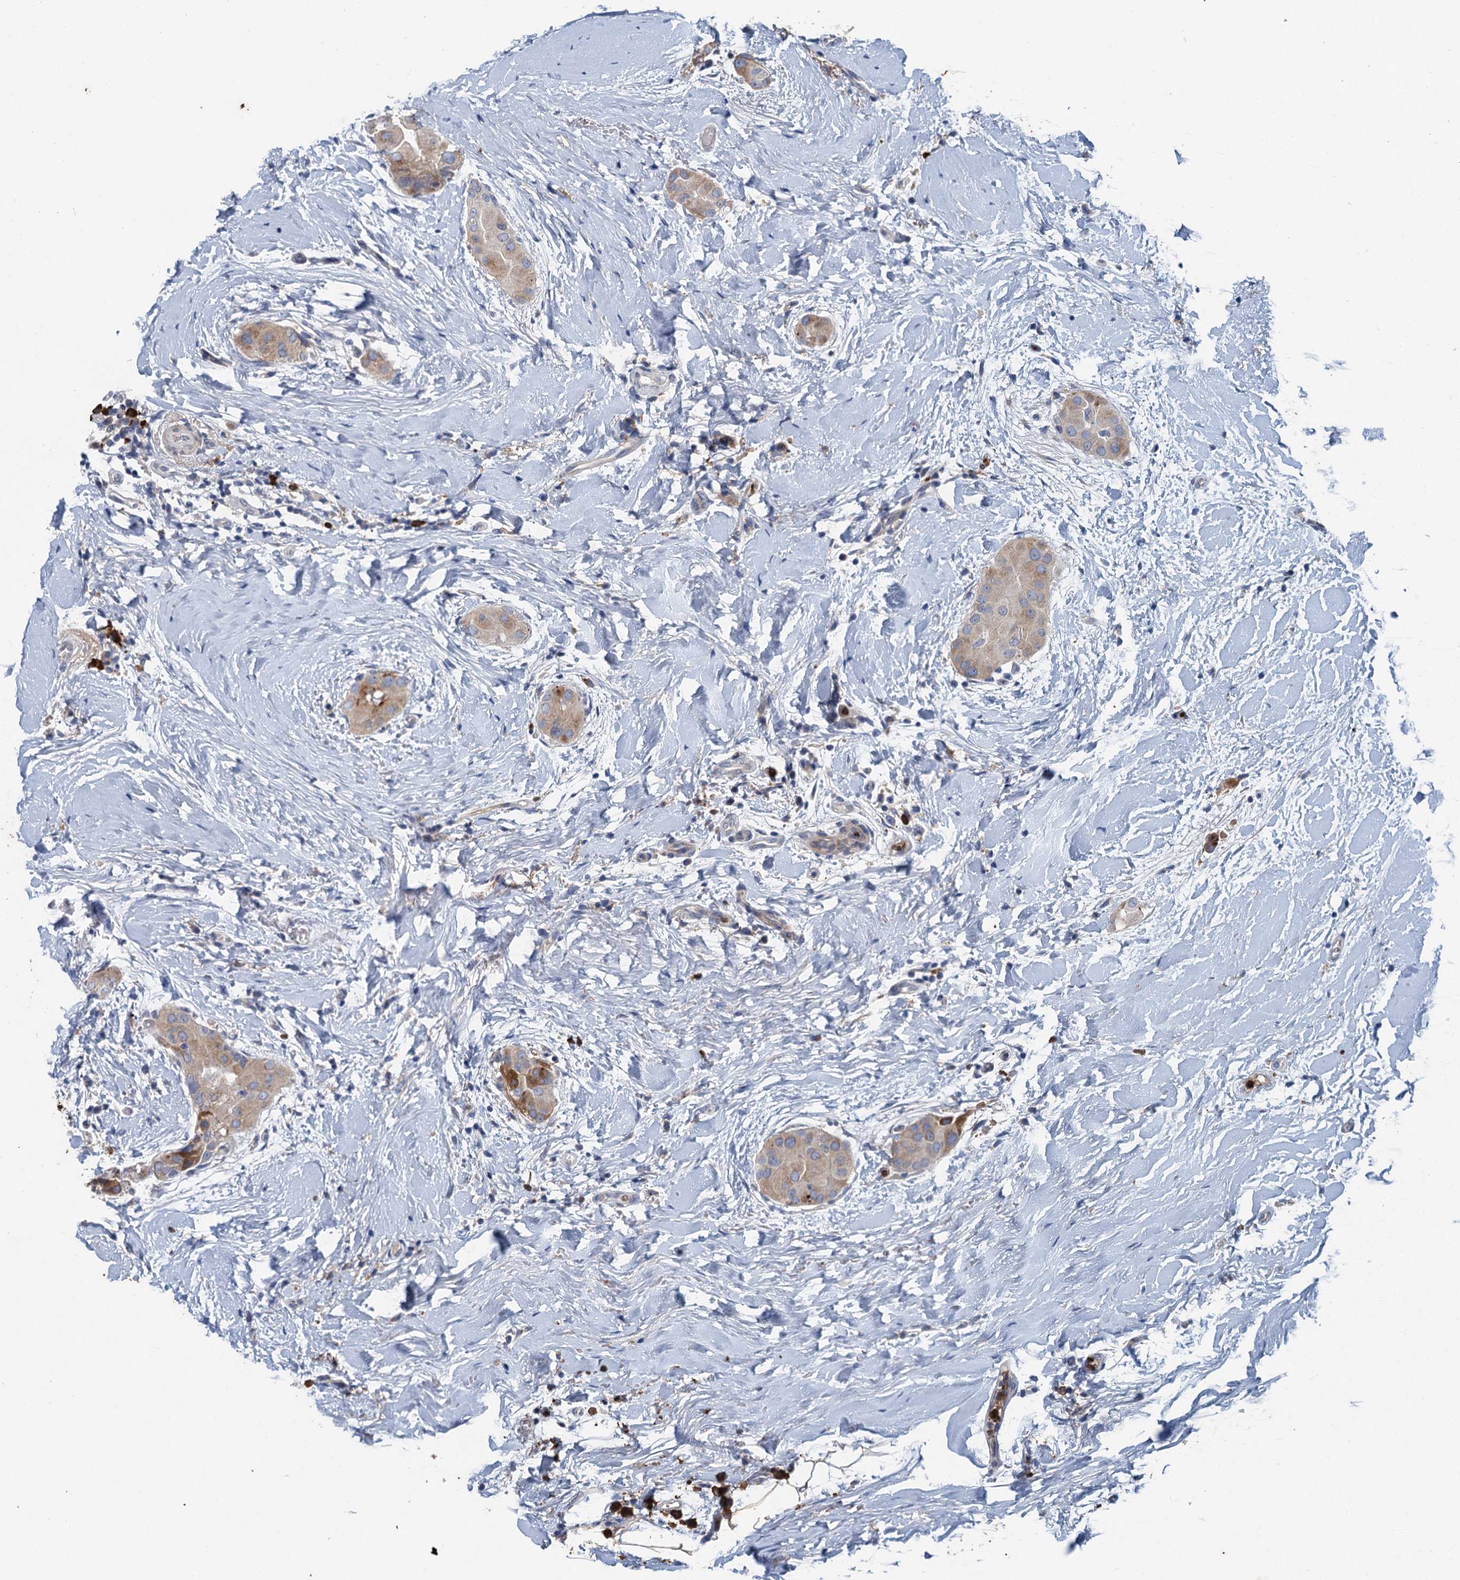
{"staining": {"intensity": "moderate", "quantity": ">75%", "location": "cytoplasmic/membranous"}, "tissue": "thyroid cancer", "cell_type": "Tumor cells", "image_type": "cancer", "snomed": [{"axis": "morphology", "description": "Papillary adenocarcinoma, NOS"}, {"axis": "topography", "description": "Thyroid gland"}], "caption": "Human thyroid cancer (papillary adenocarcinoma) stained for a protein (brown) exhibits moderate cytoplasmic/membranous positive positivity in about >75% of tumor cells.", "gene": "TPCN1", "patient": {"sex": "male", "age": 33}}